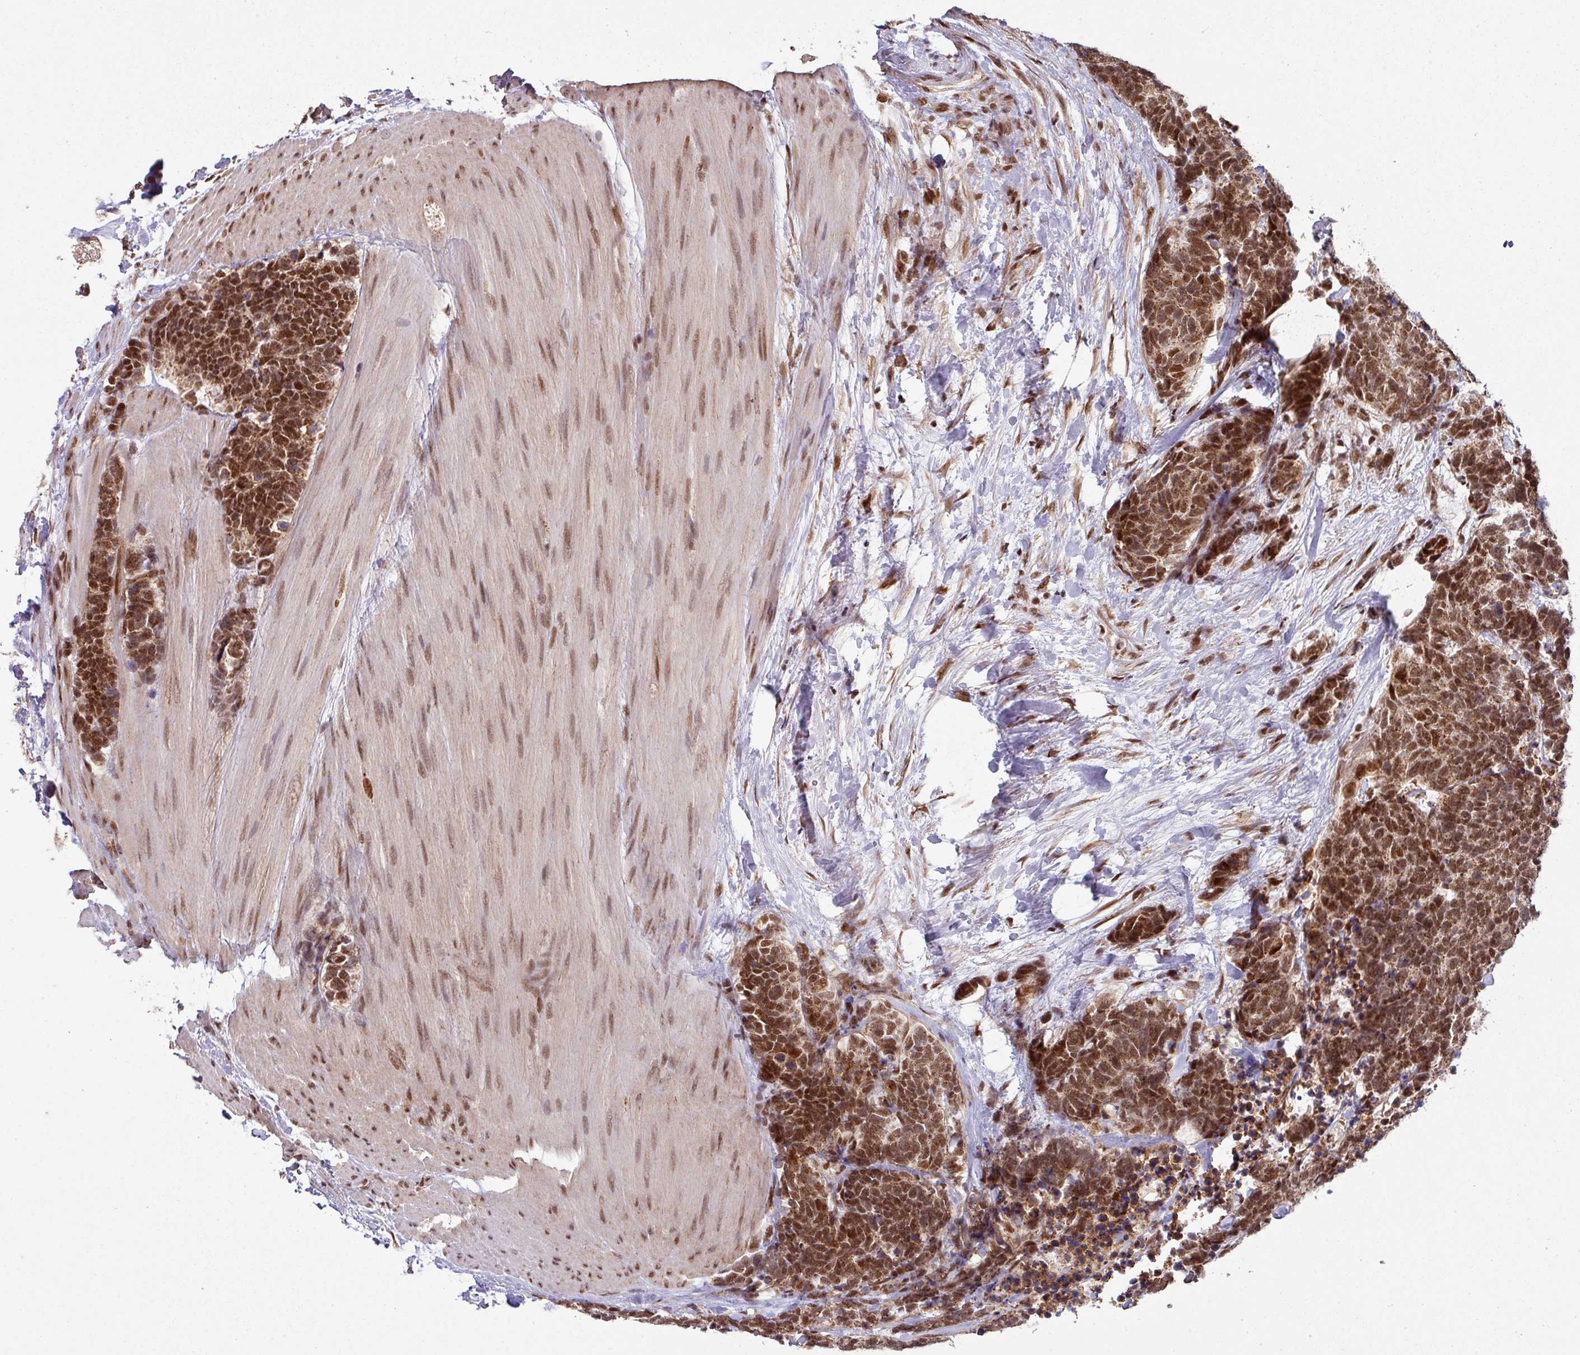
{"staining": {"intensity": "strong", "quantity": ">75%", "location": "nuclear"}, "tissue": "carcinoid", "cell_type": "Tumor cells", "image_type": "cancer", "snomed": [{"axis": "morphology", "description": "Carcinoma, NOS"}, {"axis": "morphology", "description": "Carcinoid, malignant, NOS"}, {"axis": "topography", "description": "Urinary bladder"}], "caption": "Strong nuclear staining is appreciated in about >75% of tumor cells in carcinoma.", "gene": "PHF23", "patient": {"sex": "male", "age": 57}}